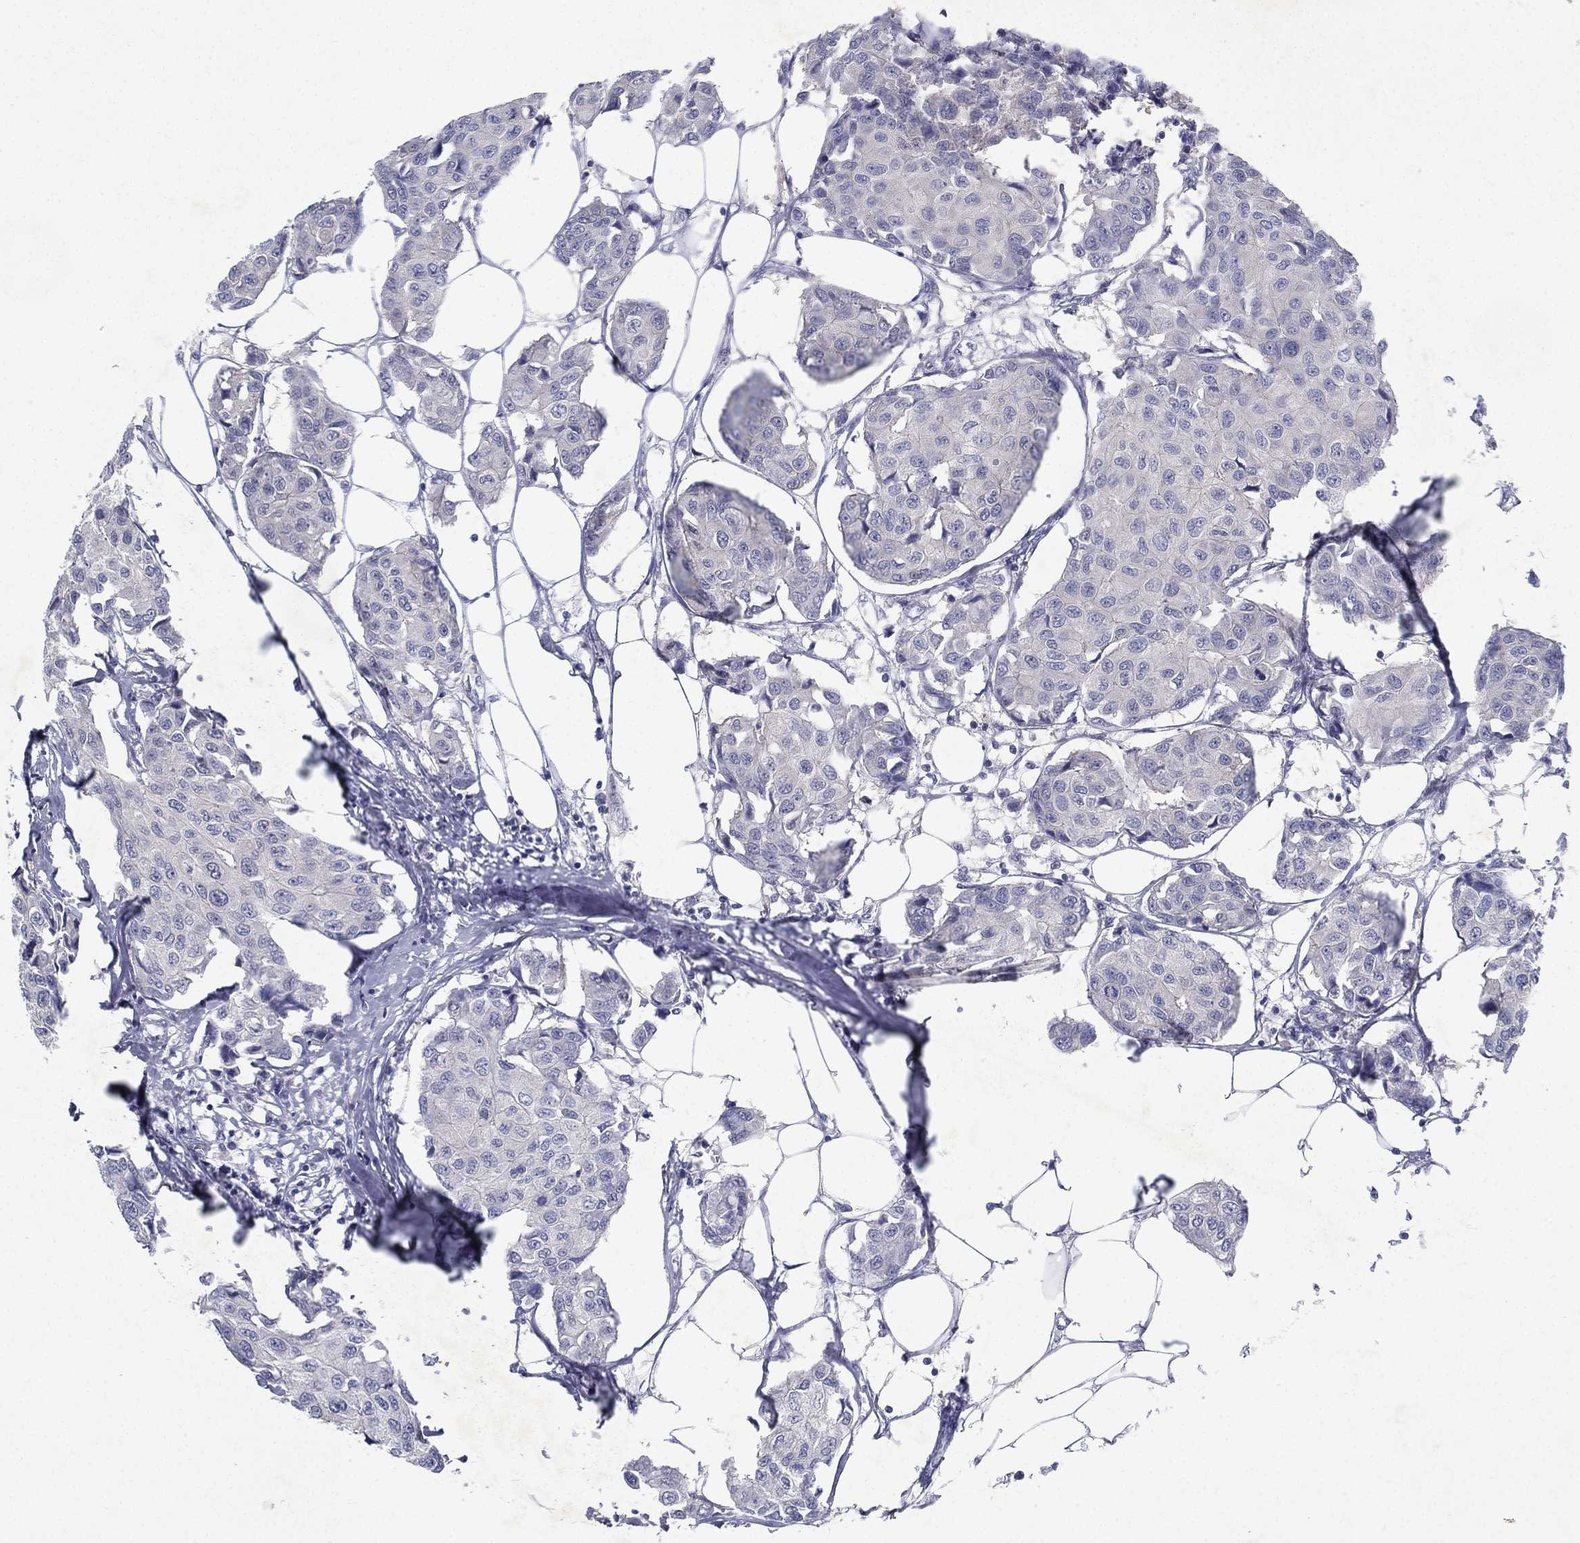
{"staining": {"intensity": "negative", "quantity": "none", "location": "none"}, "tissue": "breast cancer", "cell_type": "Tumor cells", "image_type": "cancer", "snomed": [{"axis": "morphology", "description": "Duct carcinoma"}, {"axis": "topography", "description": "Breast"}], "caption": "There is no significant positivity in tumor cells of breast intraductal carcinoma.", "gene": "RGS13", "patient": {"sex": "female", "age": 80}}